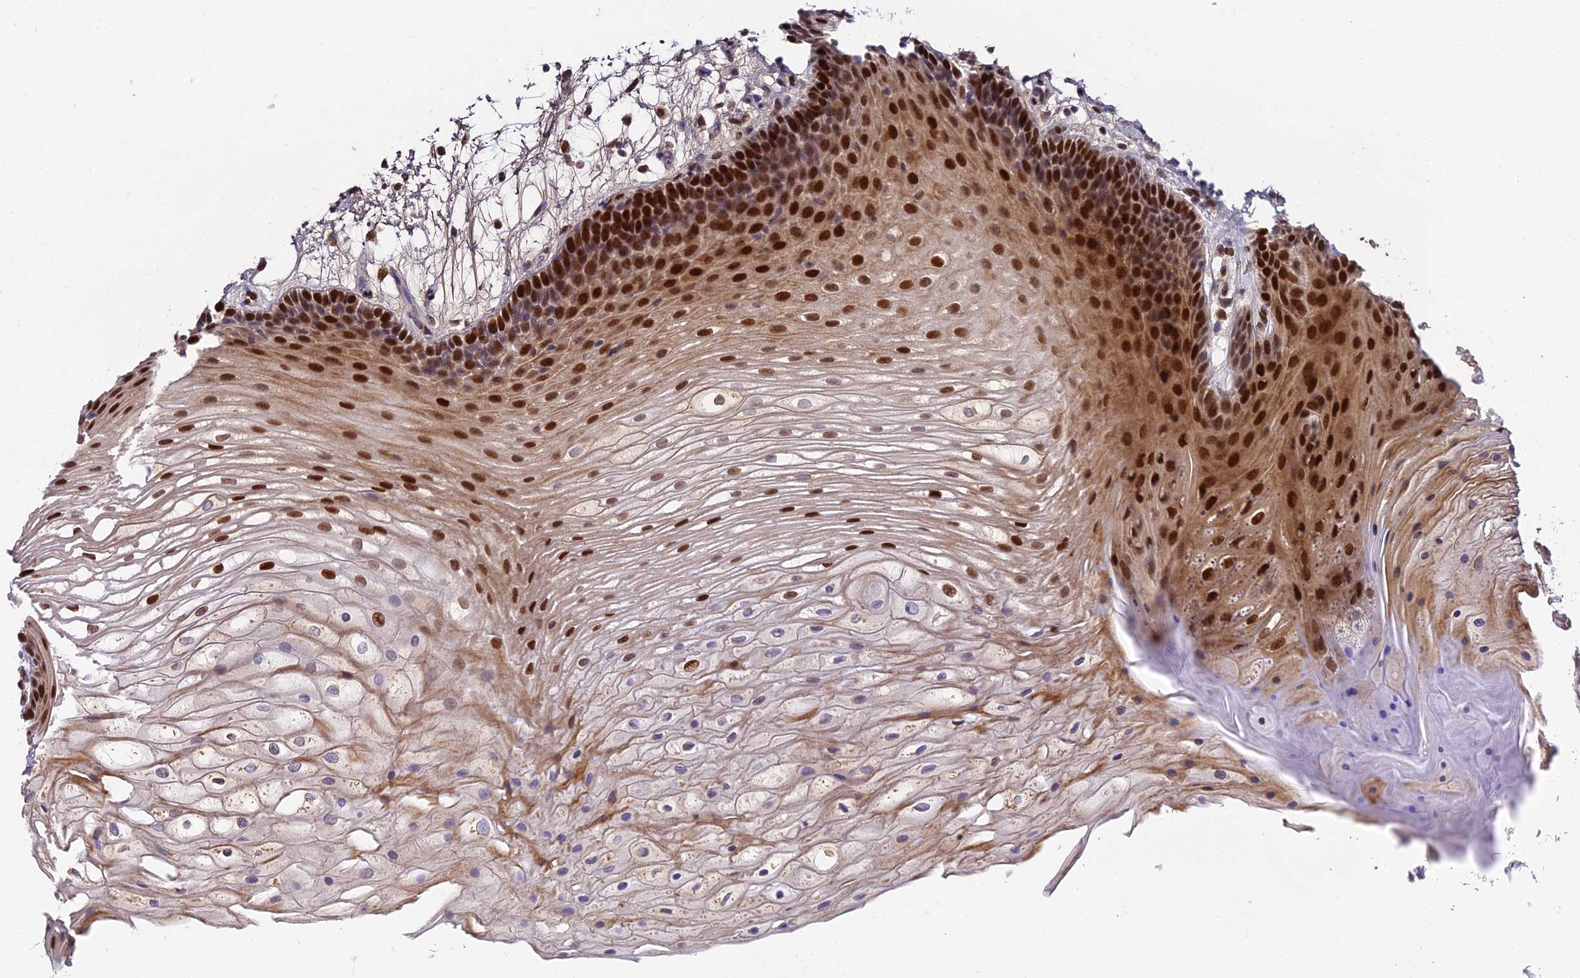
{"staining": {"intensity": "strong", "quantity": "25%-75%", "location": "nuclear"}, "tissue": "oral mucosa", "cell_type": "Squamous epithelial cells", "image_type": "normal", "snomed": [{"axis": "morphology", "description": "Normal tissue, NOS"}, {"axis": "topography", "description": "Oral tissue"}], "caption": "Immunohistochemistry staining of benign oral mucosa, which exhibits high levels of strong nuclear expression in about 25%-75% of squamous epithelial cells indicating strong nuclear protein positivity. The staining was performed using DAB (brown) for protein detection and nuclei were counterstained in hematoxylin (blue).", "gene": "ZNF707", "patient": {"sex": "female", "age": 80}}